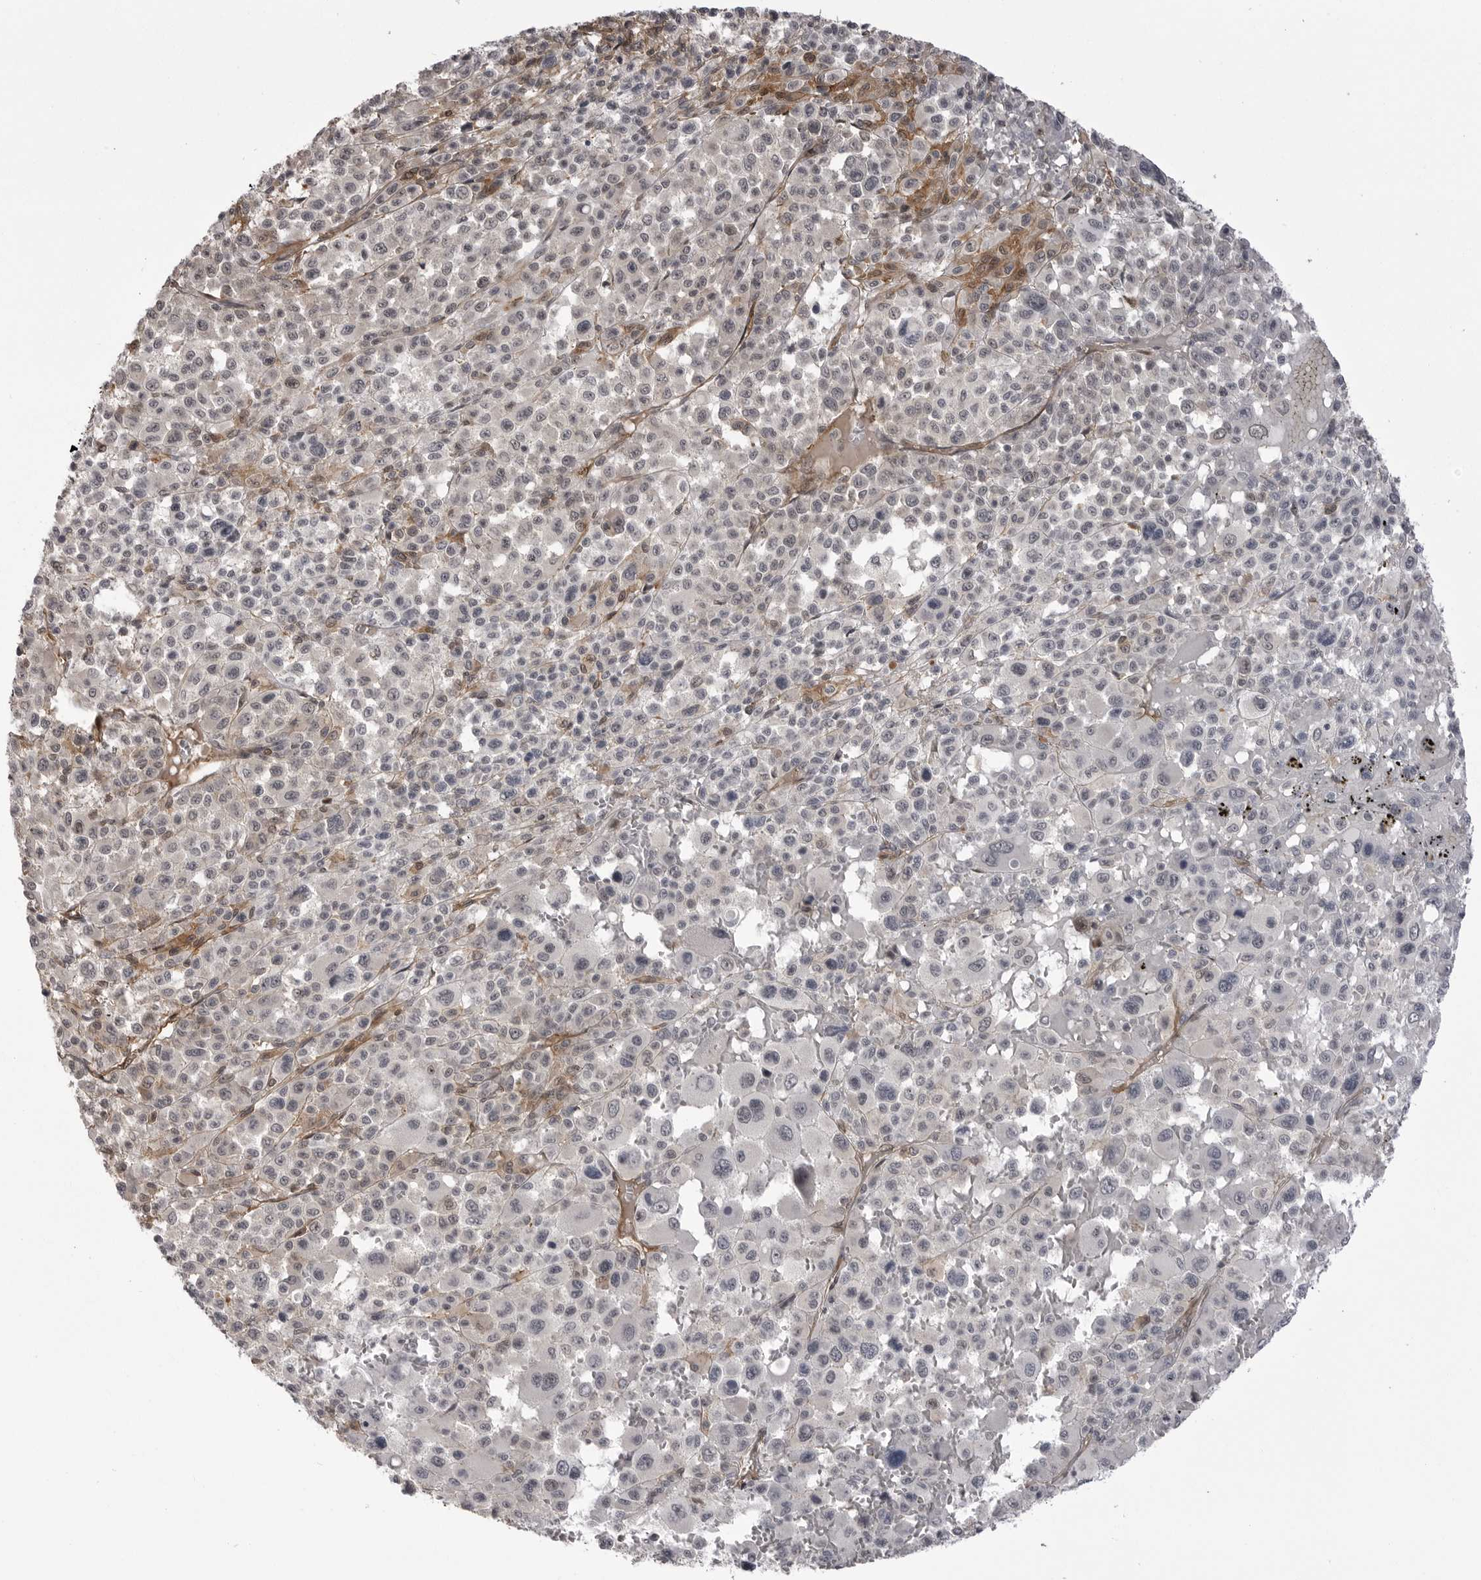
{"staining": {"intensity": "negative", "quantity": "none", "location": "none"}, "tissue": "melanoma", "cell_type": "Tumor cells", "image_type": "cancer", "snomed": [{"axis": "morphology", "description": "Malignant melanoma, Metastatic site"}, {"axis": "topography", "description": "Skin"}], "caption": "This is an IHC histopathology image of melanoma. There is no positivity in tumor cells.", "gene": "SORBS1", "patient": {"sex": "female", "age": 74}}